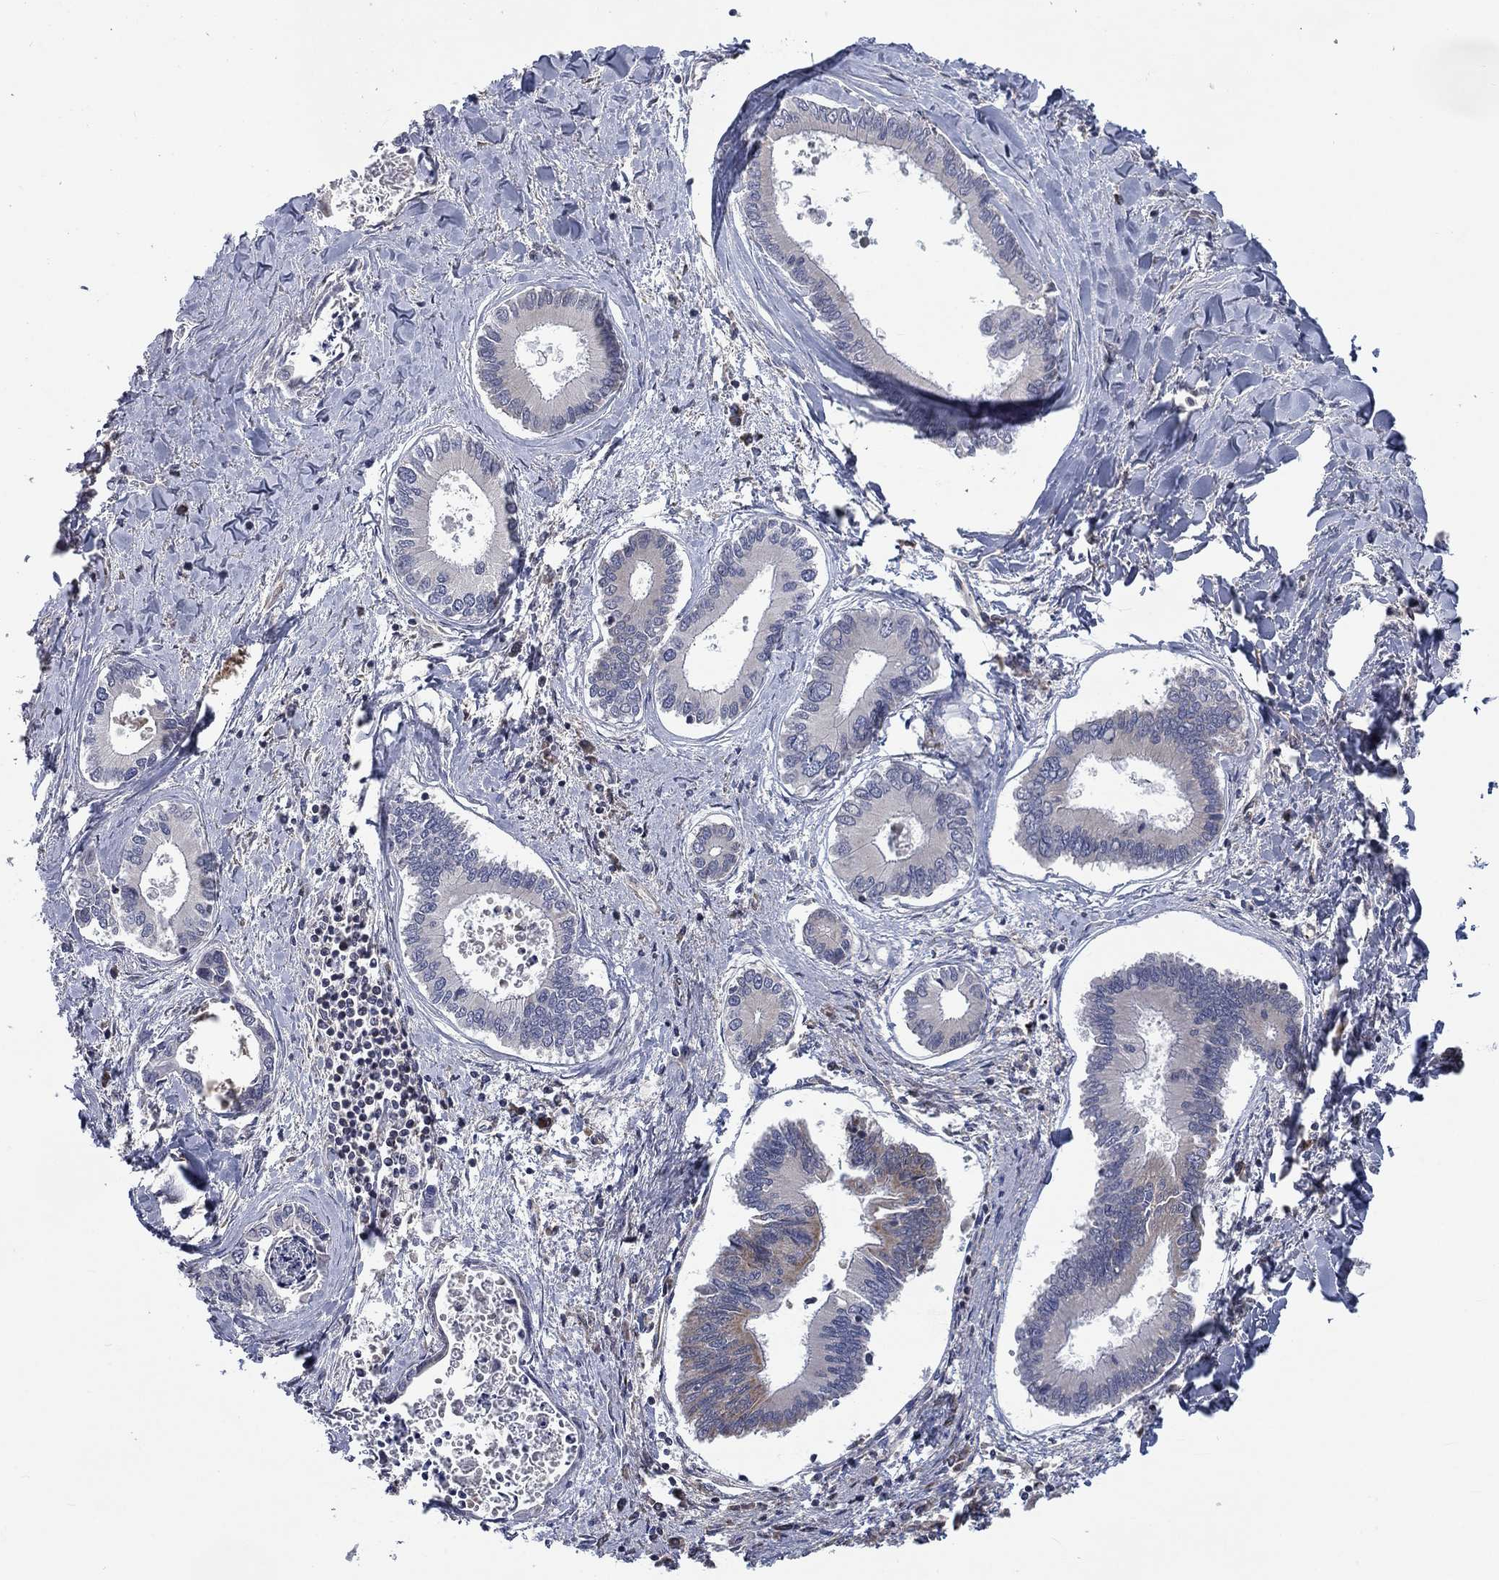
{"staining": {"intensity": "weak", "quantity": "<25%", "location": "cytoplasmic/membranous"}, "tissue": "liver cancer", "cell_type": "Tumor cells", "image_type": "cancer", "snomed": [{"axis": "morphology", "description": "Cholangiocarcinoma"}, {"axis": "topography", "description": "Liver"}], "caption": "An image of human liver cancer is negative for staining in tumor cells.", "gene": "NDUFC1", "patient": {"sex": "male", "age": 66}}